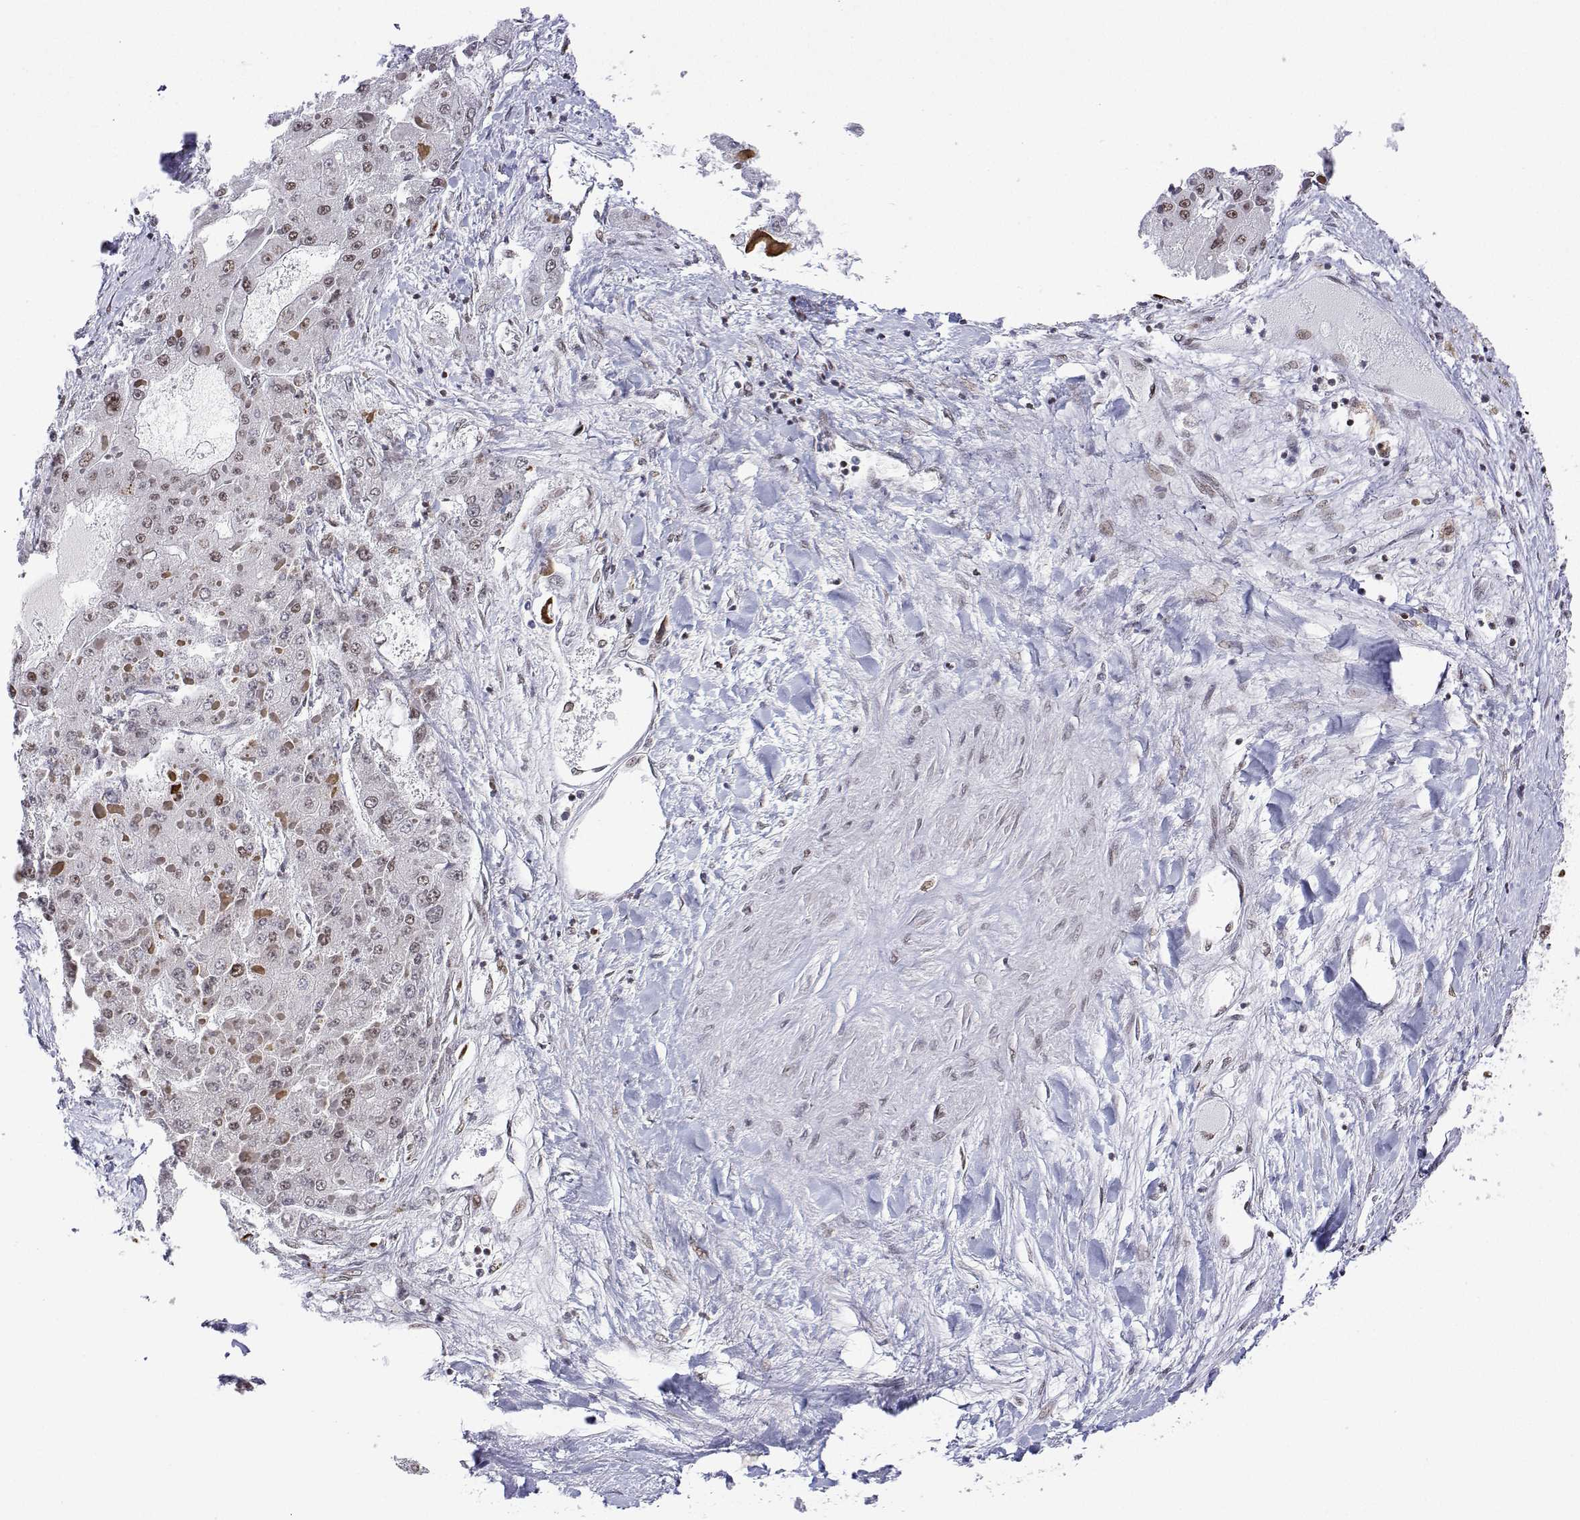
{"staining": {"intensity": "moderate", "quantity": "25%-75%", "location": "nuclear"}, "tissue": "liver cancer", "cell_type": "Tumor cells", "image_type": "cancer", "snomed": [{"axis": "morphology", "description": "Carcinoma, Hepatocellular, NOS"}, {"axis": "topography", "description": "Liver"}], "caption": "Liver cancer tissue shows moderate nuclear positivity in approximately 25%-75% of tumor cells The protein of interest is shown in brown color, while the nuclei are stained blue.", "gene": "XPC", "patient": {"sex": "female", "age": 73}}